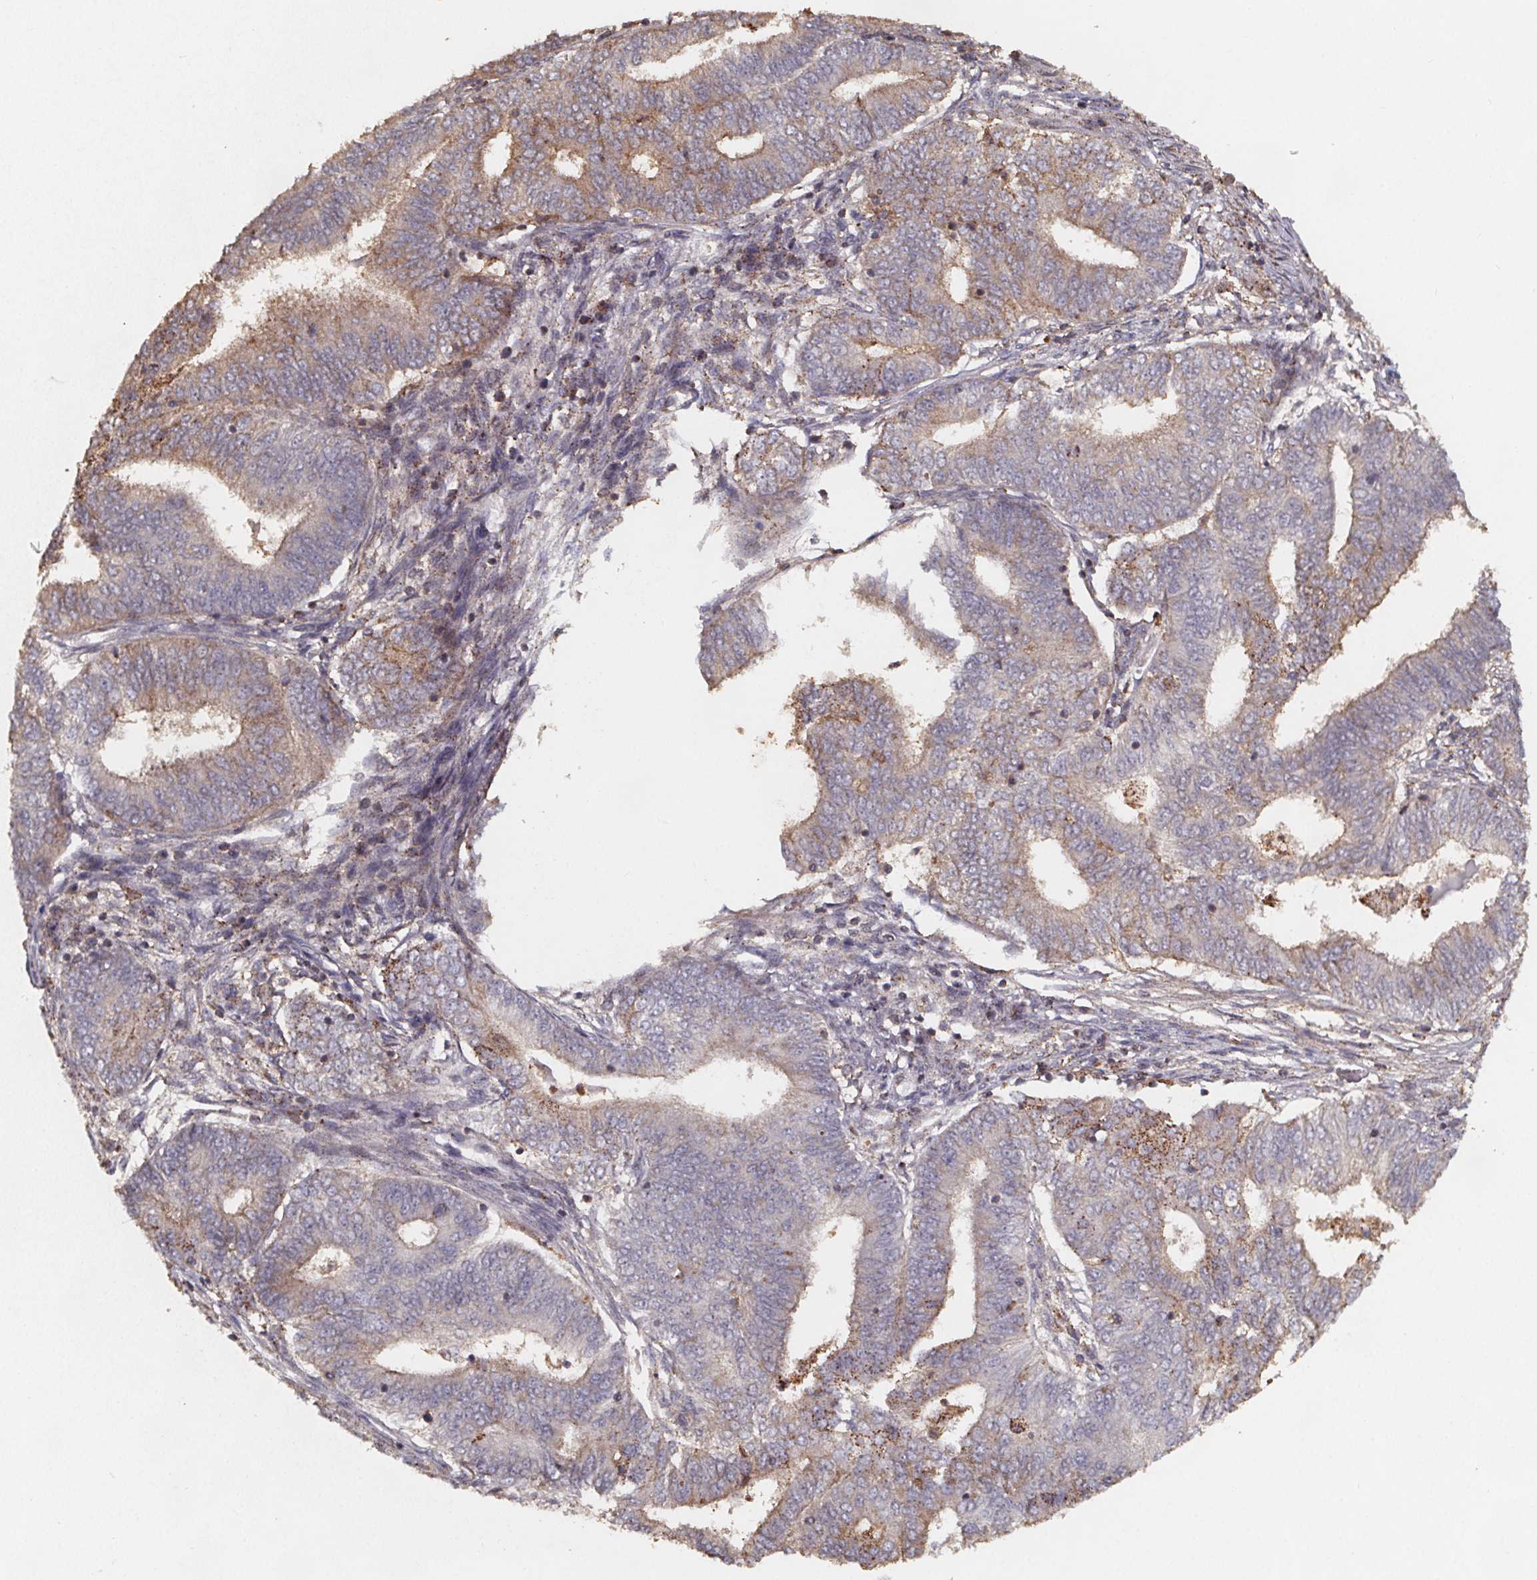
{"staining": {"intensity": "weak", "quantity": "<25%", "location": "cytoplasmic/membranous"}, "tissue": "endometrial cancer", "cell_type": "Tumor cells", "image_type": "cancer", "snomed": [{"axis": "morphology", "description": "Adenocarcinoma, NOS"}, {"axis": "topography", "description": "Endometrium"}], "caption": "Protein analysis of endometrial adenocarcinoma displays no significant expression in tumor cells.", "gene": "ZNF879", "patient": {"sex": "female", "age": 62}}